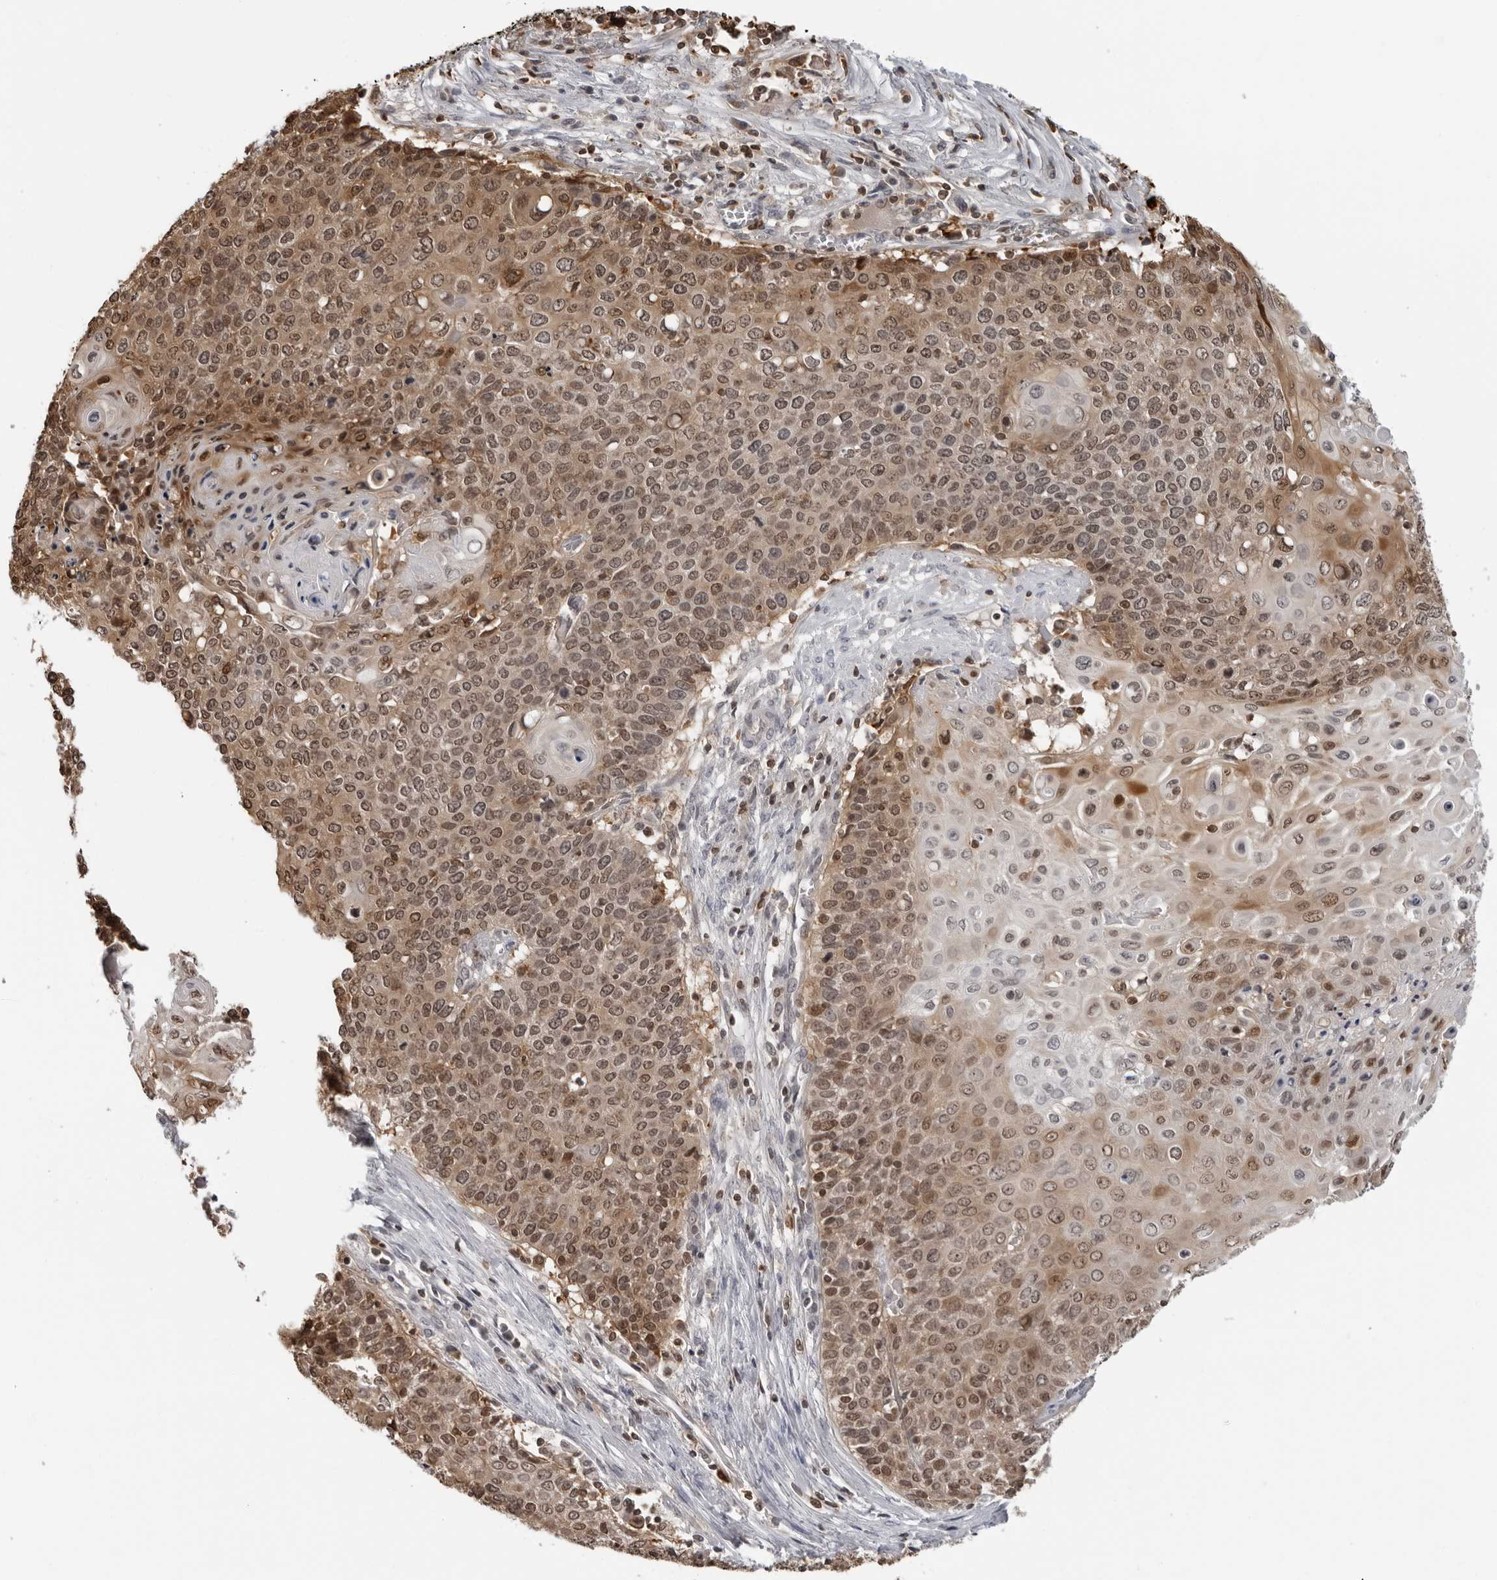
{"staining": {"intensity": "moderate", "quantity": ">75%", "location": "cytoplasmic/membranous,nuclear"}, "tissue": "cervical cancer", "cell_type": "Tumor cells", "image_type": "cancer", "snomed": [{"axis": "morphology", "description": "Squamous cell carcinoma, NOS"}, {"axis": "topography", "description": "Cervix"}], "caption": "Tumor cells exhibit medium levels of moderate cytoplasmic/membranous and nuclear positivity in about >75% of cells in human squamous cell carcinoma (cervical). The staining was performed using DAB (3,3'-diaminobenzidine) to visualize the protein expression in brown, while the nuclei were stained in blue with hematoxylin (Magnification: 20x).", "gene": "HSPH1", "patient": {"sex": "female", "age": 39}}